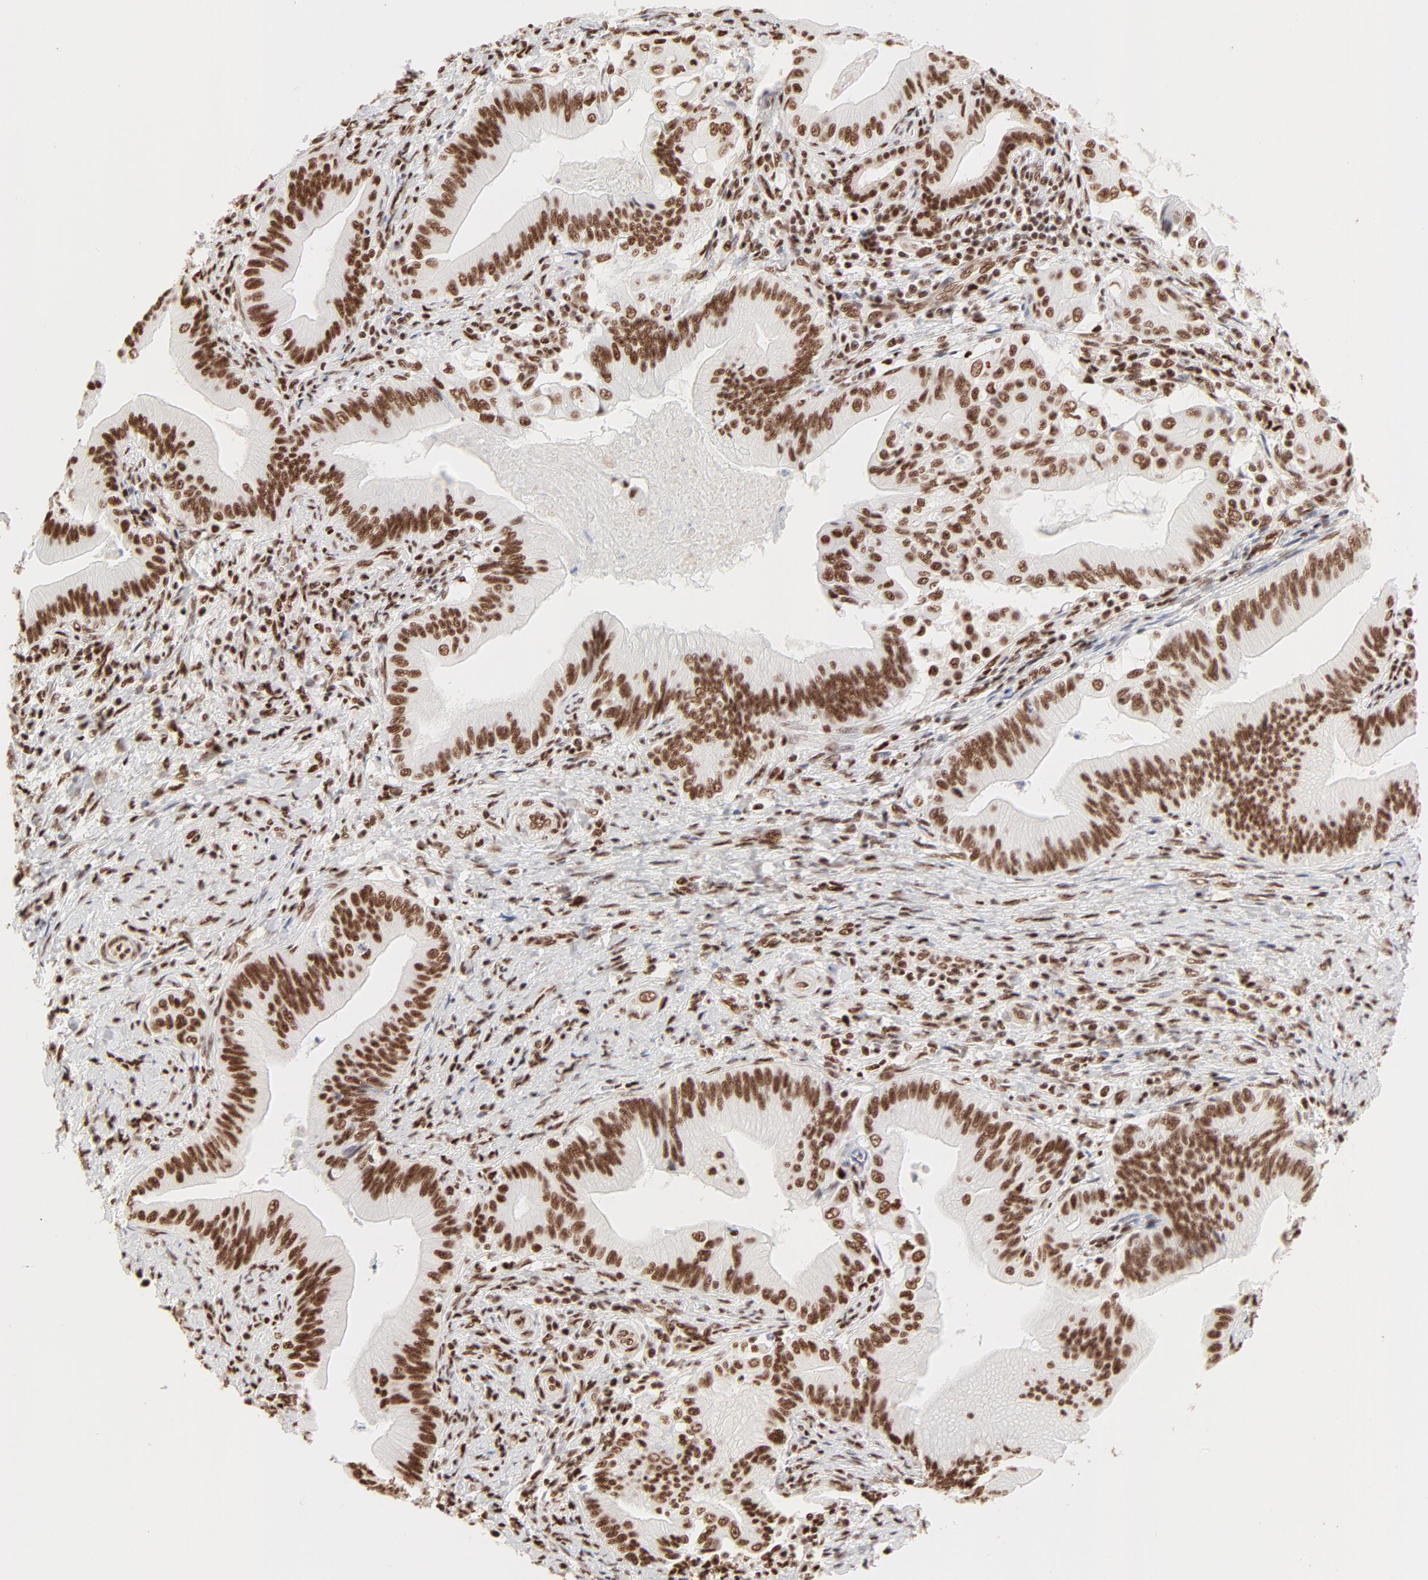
{"staining": {"intensity": "strong", "quantity": ">75%", "location": "nuclear"}, "tissue": "liver cancer", "cell_type": "Tumor cells", "image_type": "cancer", "snomed": [{"axis": "morphology", "description": "Cholangiocarcinoma"}, {"axis": "topography", "description": "Liver"}], "caption": "Tumor cells reveal strong nuclear expression in about >75% of cells in liver cancer (cholangiocarcinoma). Ihc stains the protein in brown and the nuclei are stained blue.", "gene": "TARDBP", "patient": {"sex": "male", "age": 58}}